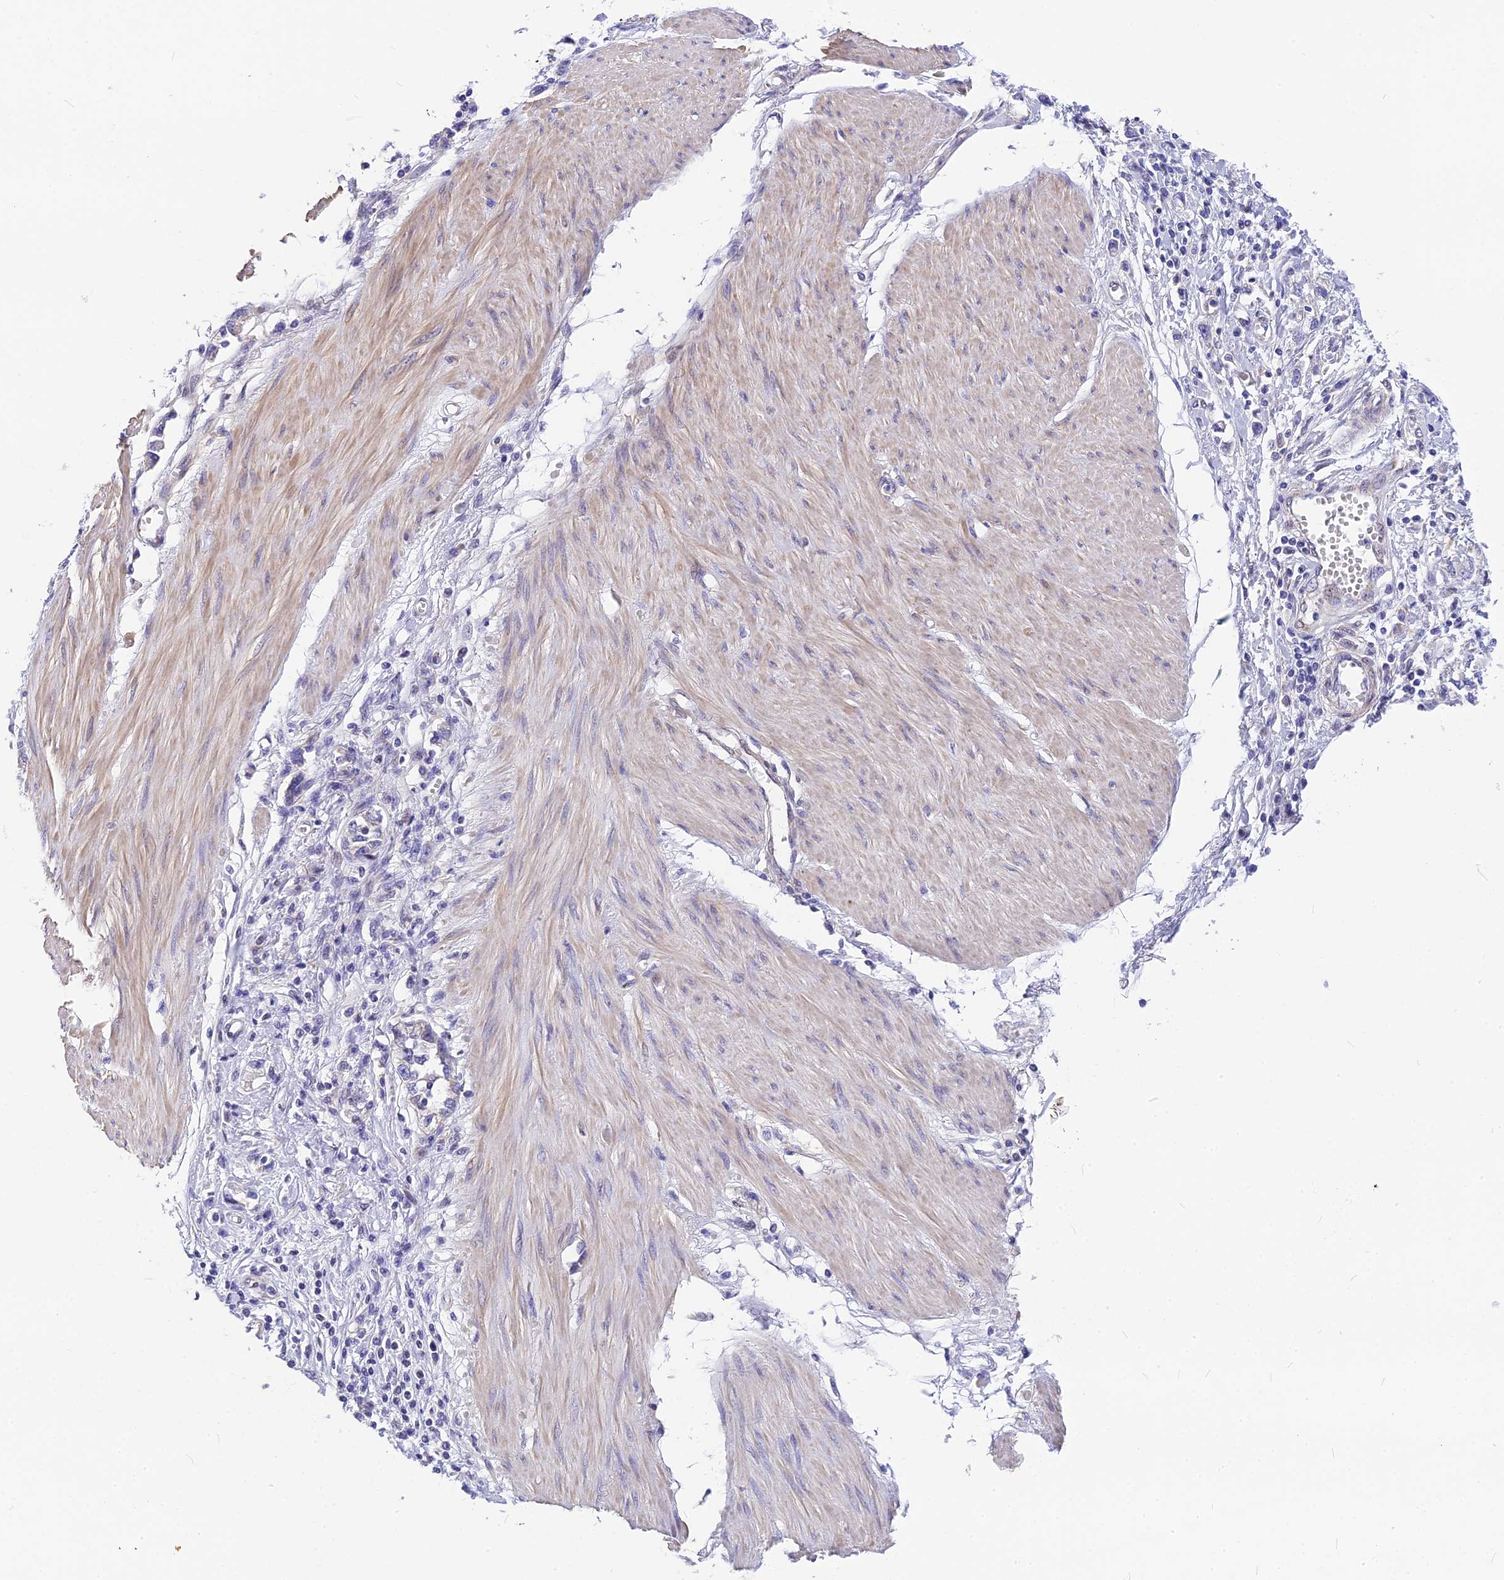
{"staining": {"intensity": "negative", "quantity": "none", "location": "none"}, "tissue": "stomach cancer", "cell_type": "Tumor cells", "image_type": "cancer", "snomed": [{"axis": "morphology", "description": "Adenocarcinoma, NOS"}, {"axis": "topography", "description": "Stomach"}], "caption": "The image reveals no staining of tumor cells in stomach cancer.", "gene": "CMC1", "patient": {"sex": "female", "age": 76}}